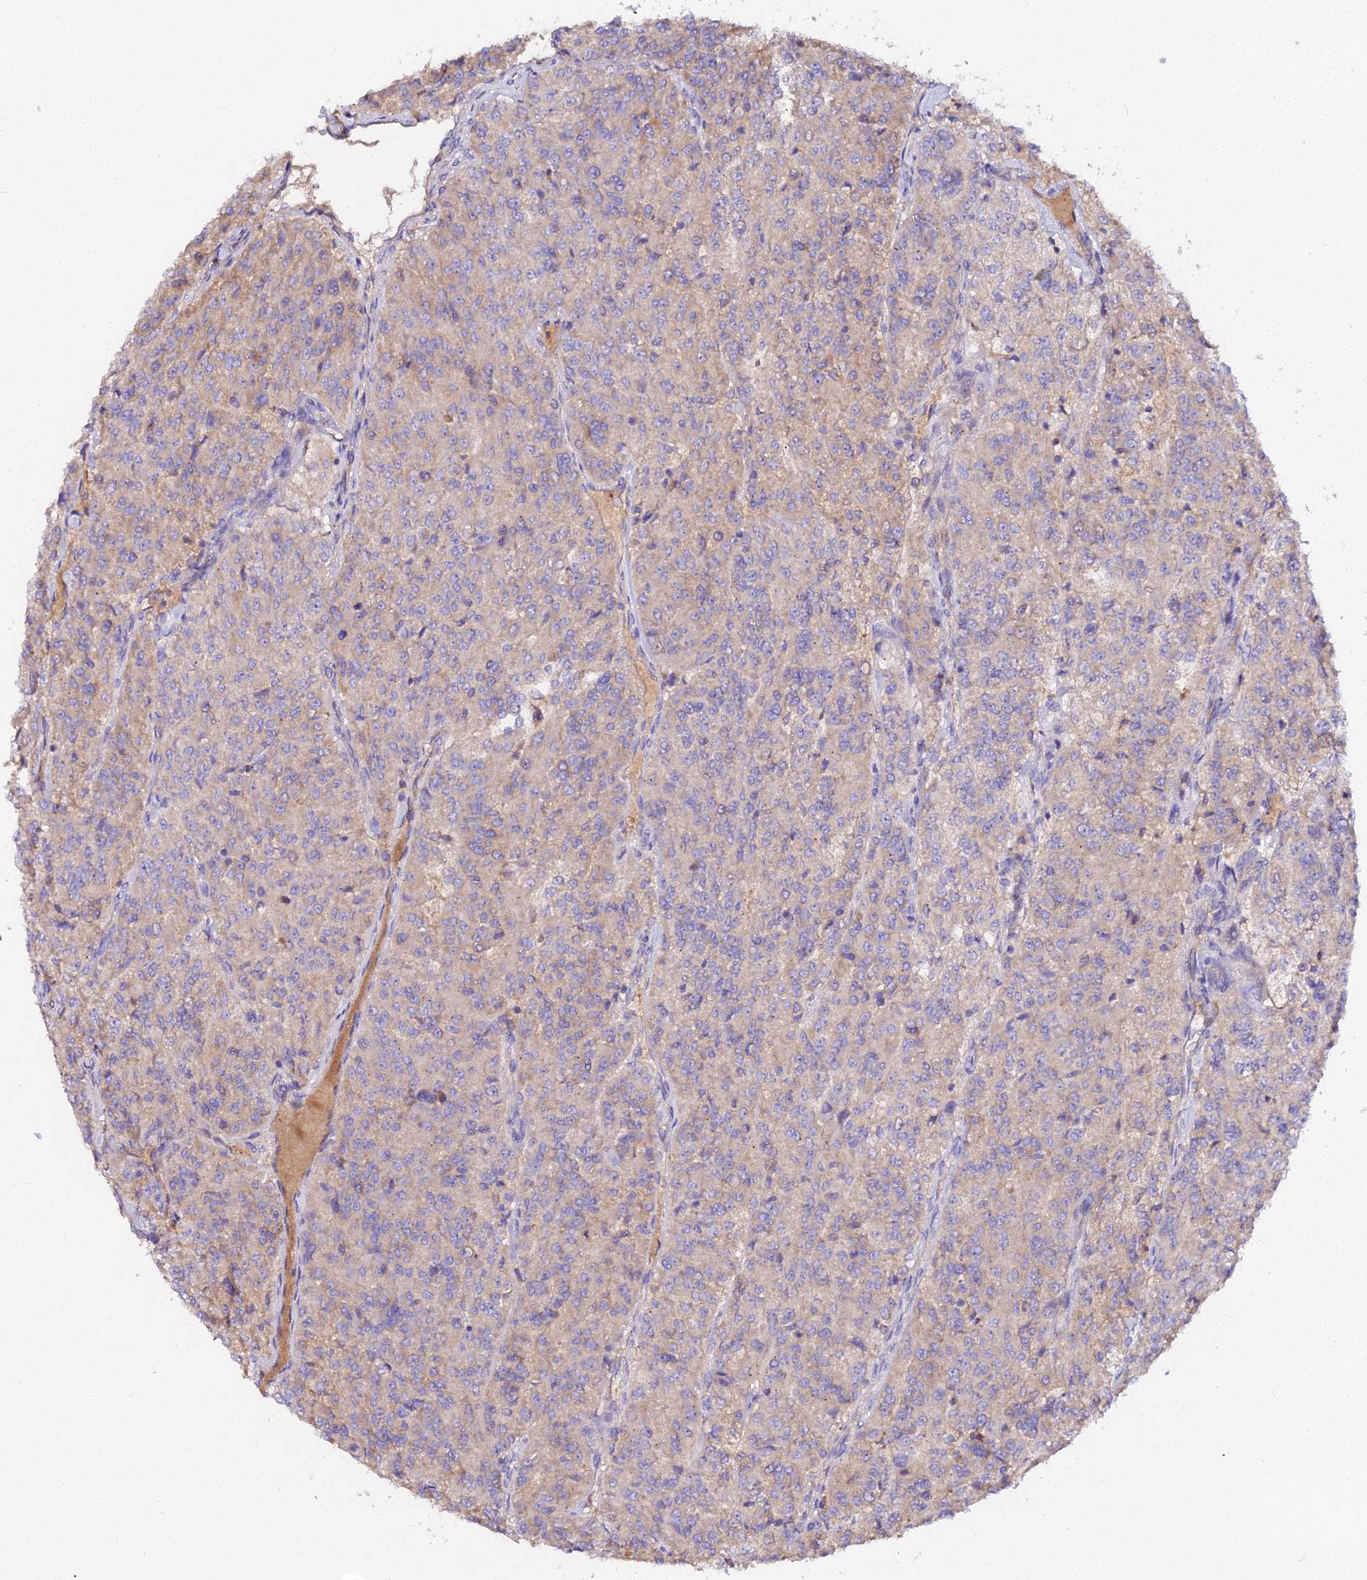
{"staining": {"intensity": "weak", "quantity": "25%-75%", "location": "cytoplasmic/membranous"}, "tissue": "renal cancer", "cell_type": "Tumor cells", "image_type": "cancer", "snomed": [{"axis": "morphology", "description": "Adenocarcinoma, NOS"}, {"axis": "topography", "description": "Kidney"}], "caption": "There is low levels of weak cytoplasmic/membranous positivity in tumor cells of adenocarcinoma (renal), as demonstrated by immunohistochemical staining (brown color).", "gene": "SCX", "patient": {"sex": "female", "age": 63}}